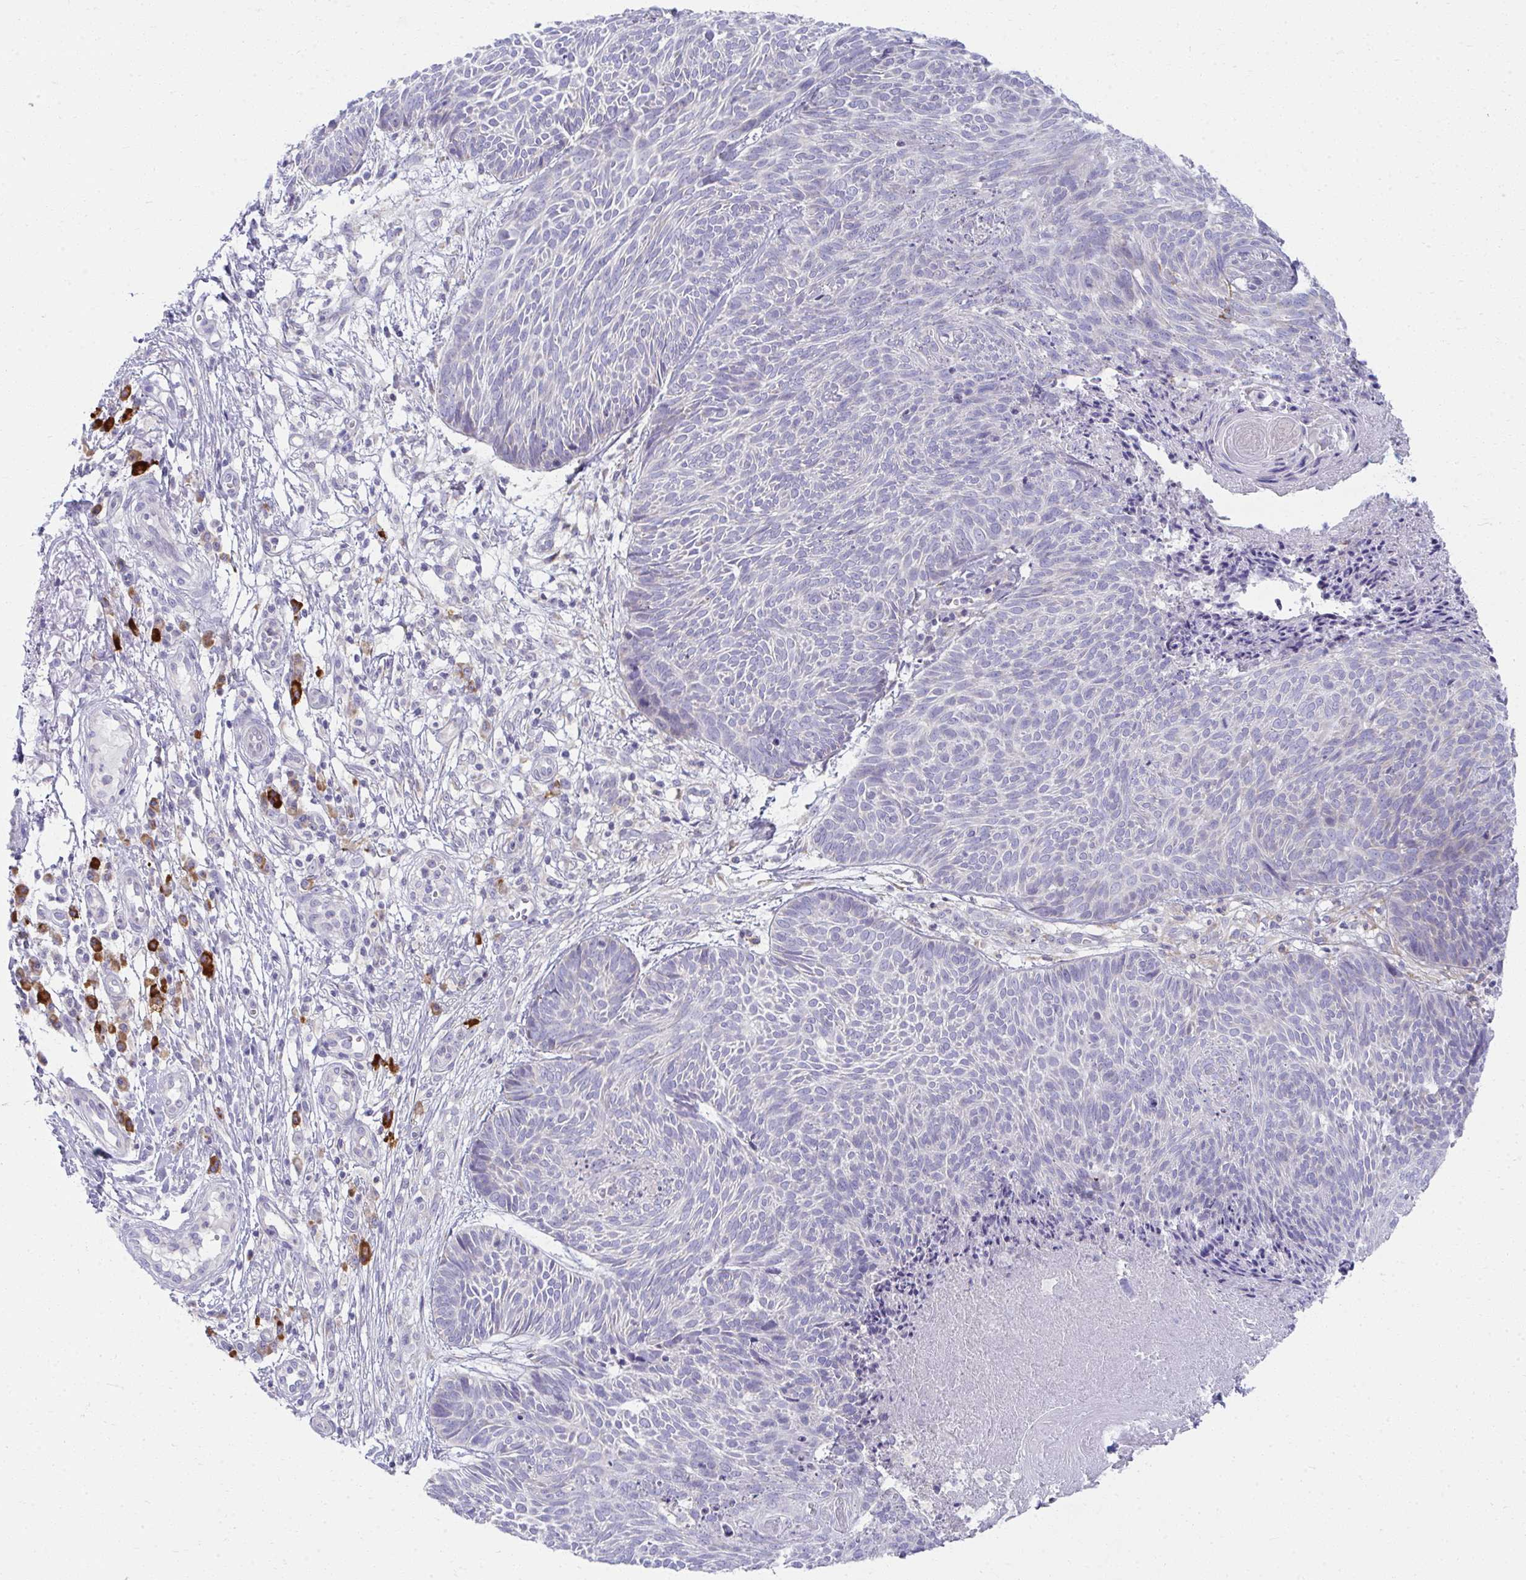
{"staining": {"intensity": "negative", "quantity": "none", "location": "none"}, "tissue": "skin cancer", "cell_type": "Tumor cells", "image_type": "cancer", "snomed": [{"axis": "morphology", "description": "Basal cell carcinoma"}, {"axis": "topography", "description": "Skin"}, {"axis": "topography", "description": "Skin of trunk"}], "caption": "Immunohistochemistry image of neoplastic tissue: basal cell carcinoma (skin) stained with DAB (3,3'-diaminobenzidine) shows no significant protein staining in tumor cells.", "gene": "FASLG", "patient": {"sex": "male", "age": 74}}